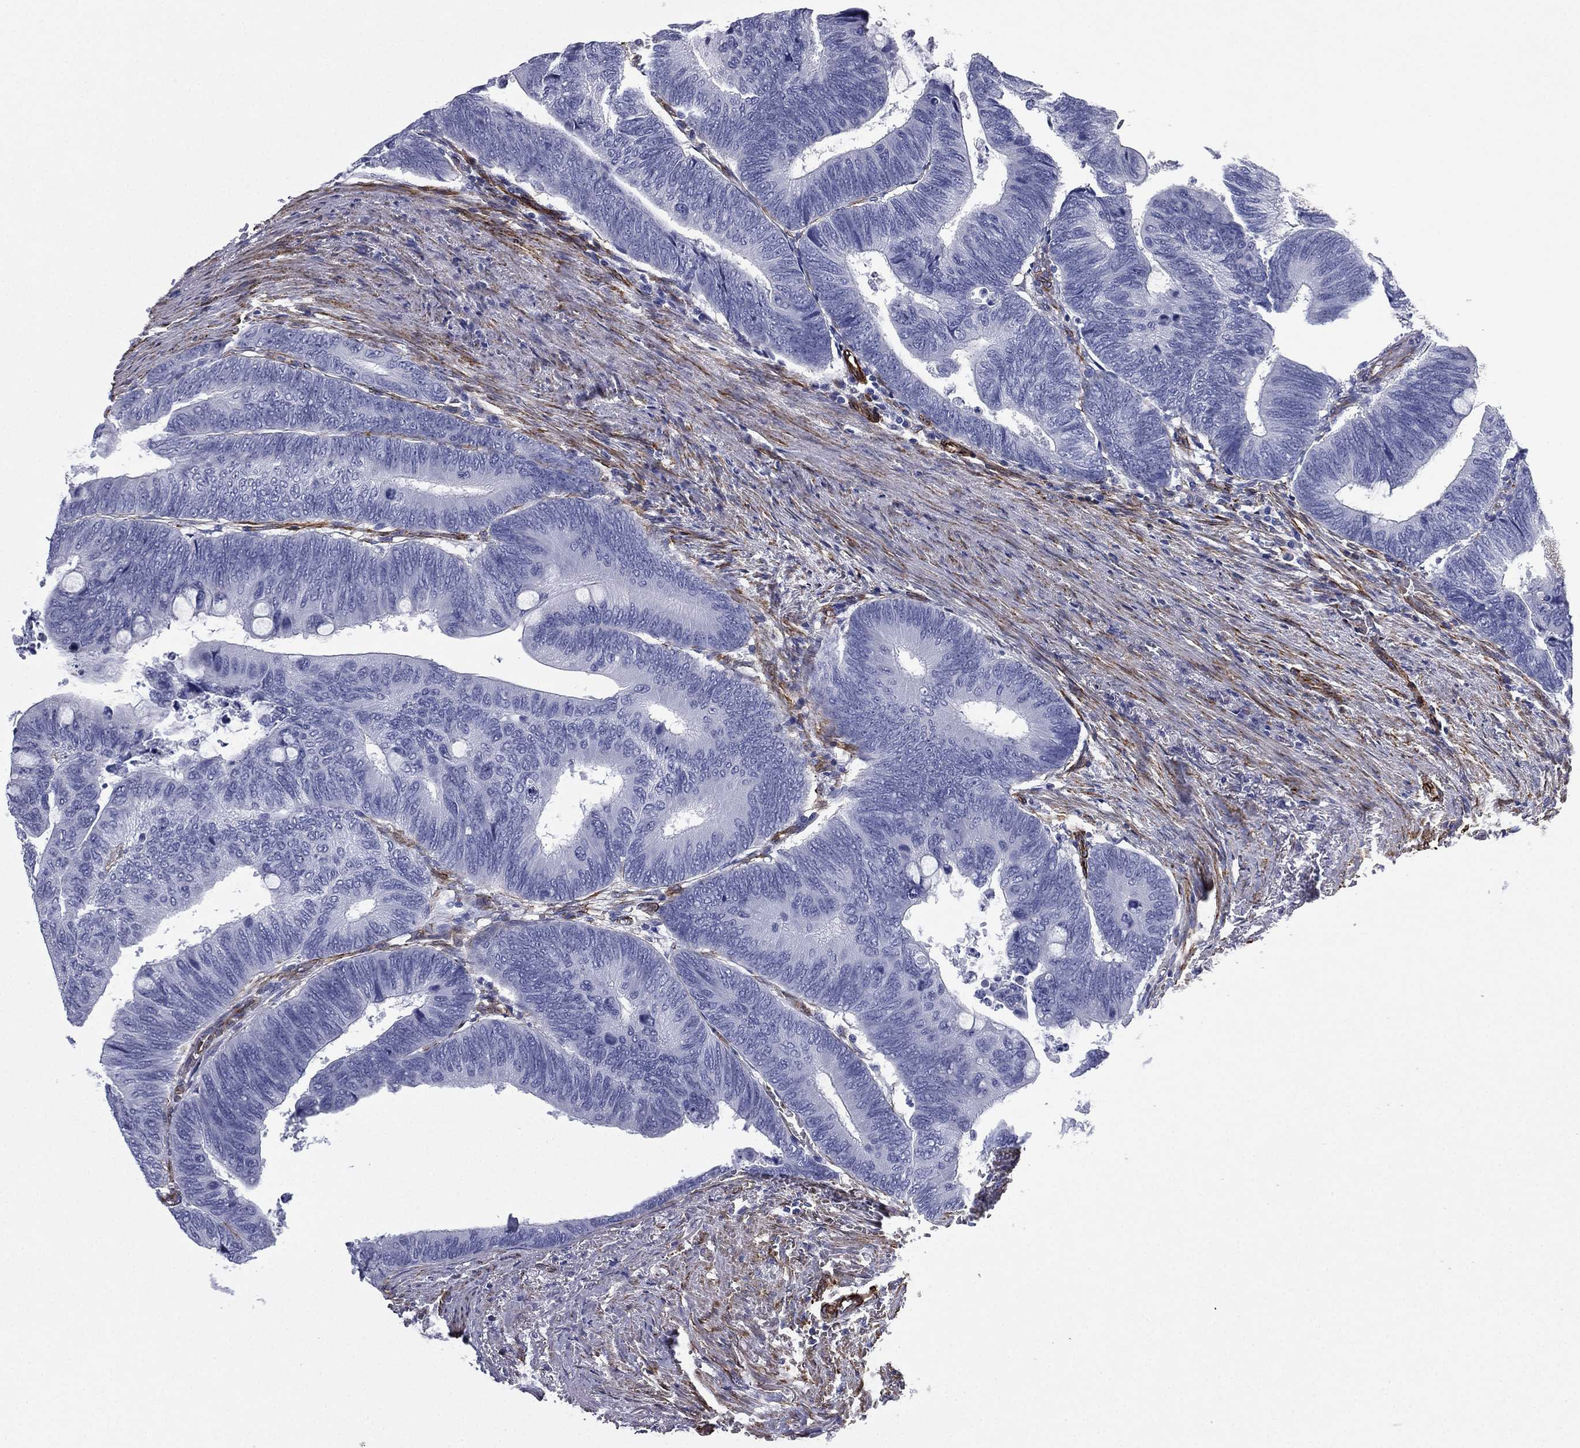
{"staining": {"intensity": "negative", "quantity": "none", "location": "none"}, "tissue": "colorectal cancer", "cell_type": "Tumor cells", "image_type": "cancer", "snomed": [{"axis": "morphology", "description": "Normal tissue, NOS"}, {"axis": "morphology", "description": "Adenocarcinoma, NOS"}, {"axis": "topography", "description": "Rectum"}, {"axis": "topography", "description": "Peripheral nerve tissue"}], "caption": "An immunohistochemistry (IHC) histopathology image of colorectal adenocarcinoma is shown. There is no staining in tumor cells of colorectal adenocarcinoma. (Stains: DAB immunohistochemistry (IHC) with hematoxylin counter stain, Microscopy: brightfield microscopy at high magnification).", "gene": "CAVIN3", "patient": {"sex": "male", "age": 92}}